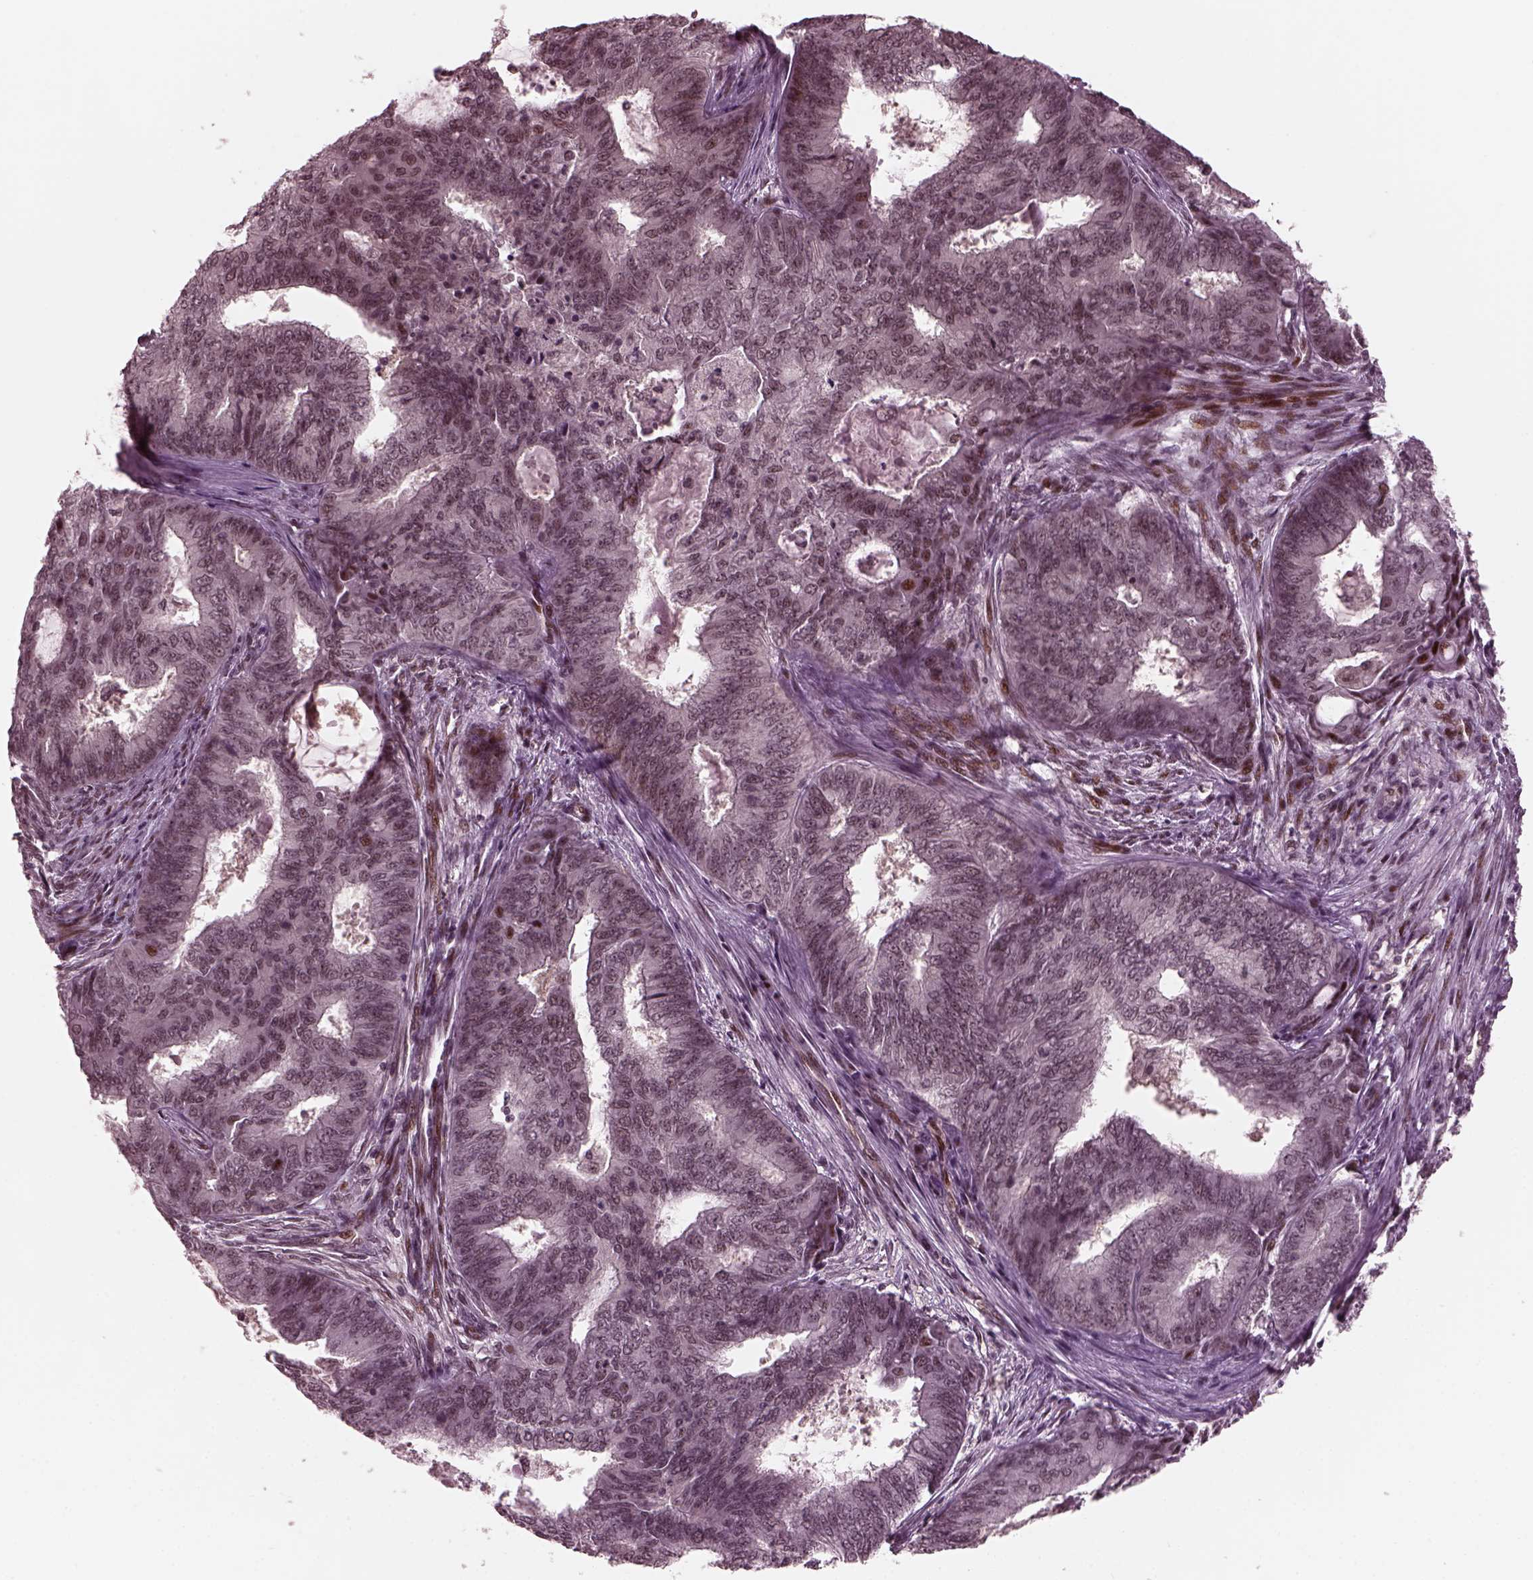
{"staining": {"intensity": "negative", "quantity": "none", "location": "none"}, "tissue": "endometrial cancer", "cell_type": "Tumor cells", "image_type": "cancer", "snomed": [{"axis": "morphology", "description": "Adenocarcinoma, NOS"}, {"axis": "topography", "description": "Endometrium"}], "caption": "Tumor cells show no significant staining in adenocarcinoma (endometrial).", "gene": "TRIB3", "patient": {"sex": "female", "age": 62}}